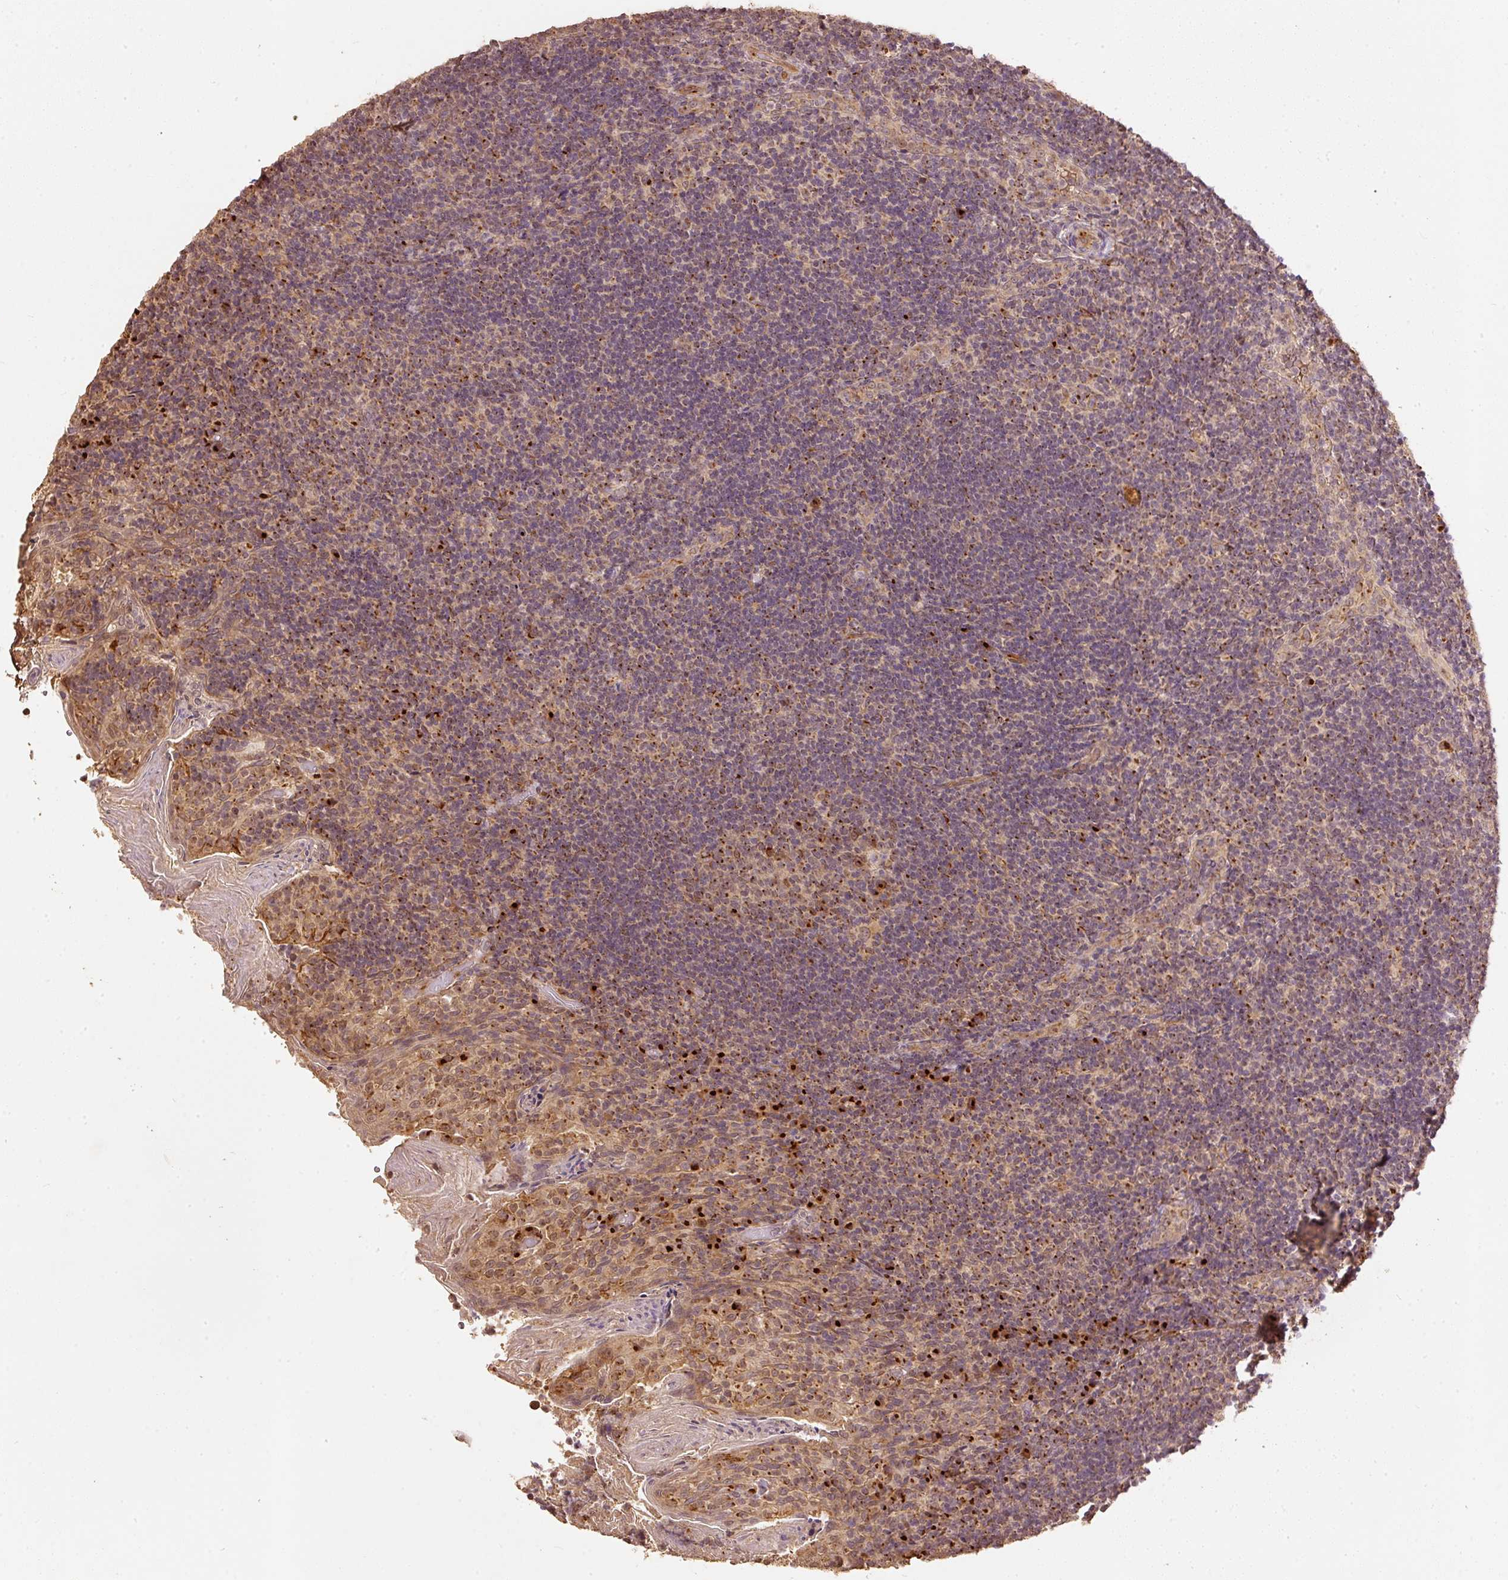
{"staining": {"intensity": "moderate", "quantity": ">75%", "location": "cytoplasmic/membranous"}, "tissue": "tonsil", "cell_type": "Germinal center cells", "image_type": "normal", "snomed": [{"axis": "morphology", "description": "Normal tissue, NOS"}, {"axis": "topography", "description": "Tonsil"}], "caption": "Tonsil stained with DAB (3,3'-diaminobenzidine) immunohistochemistry exhibits medium levels of moderate cytoplasmic/membranous expression in about >75% of germinal center cells. Nuclei are stained in blue.", "gene": "FUT8", "patient": {"sex": "female", "age": 10}}